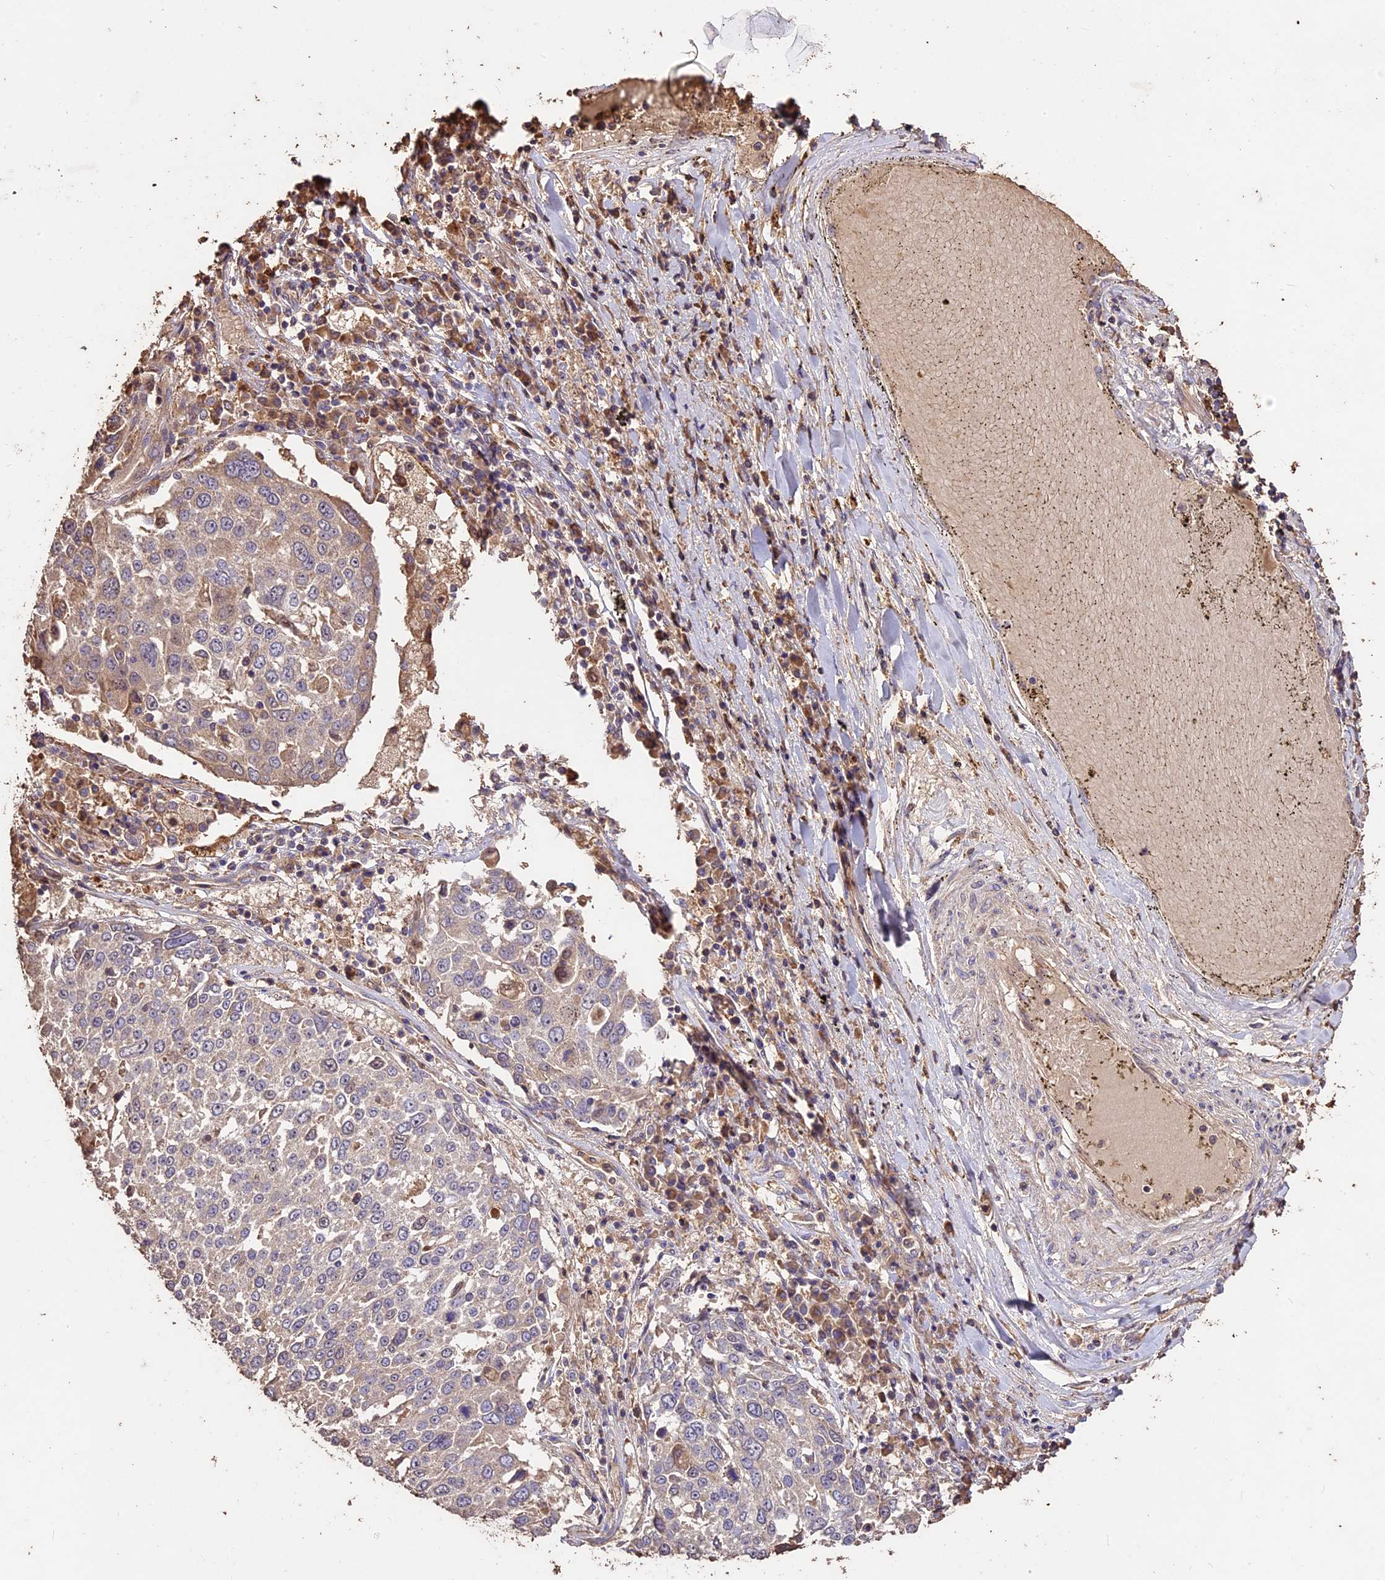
{"staining": {"intensity": "weak", "quantity": ">75%", "location": "cytoplasmic/membranous"}, "tissue": "lung cancer", "cell_type": "Tumor cells", "image_type": "cancer", "snomed": [{"axis": "morphology", "description": "Squamous cell carcinoma, NOS"}, {"axis": "topography", "description": "Lung"}], "caption": "This micrograph reveals lung cancer (squamous cell carcinoma) stained with IHC to label a protein in brown. The cytoplasmic/membranous of tumor cells show weak positivity for the protein. Nuclei are counter-stained blue.", "gene": "CRLF1", "patient": {"sex": "male", "age": 65}}